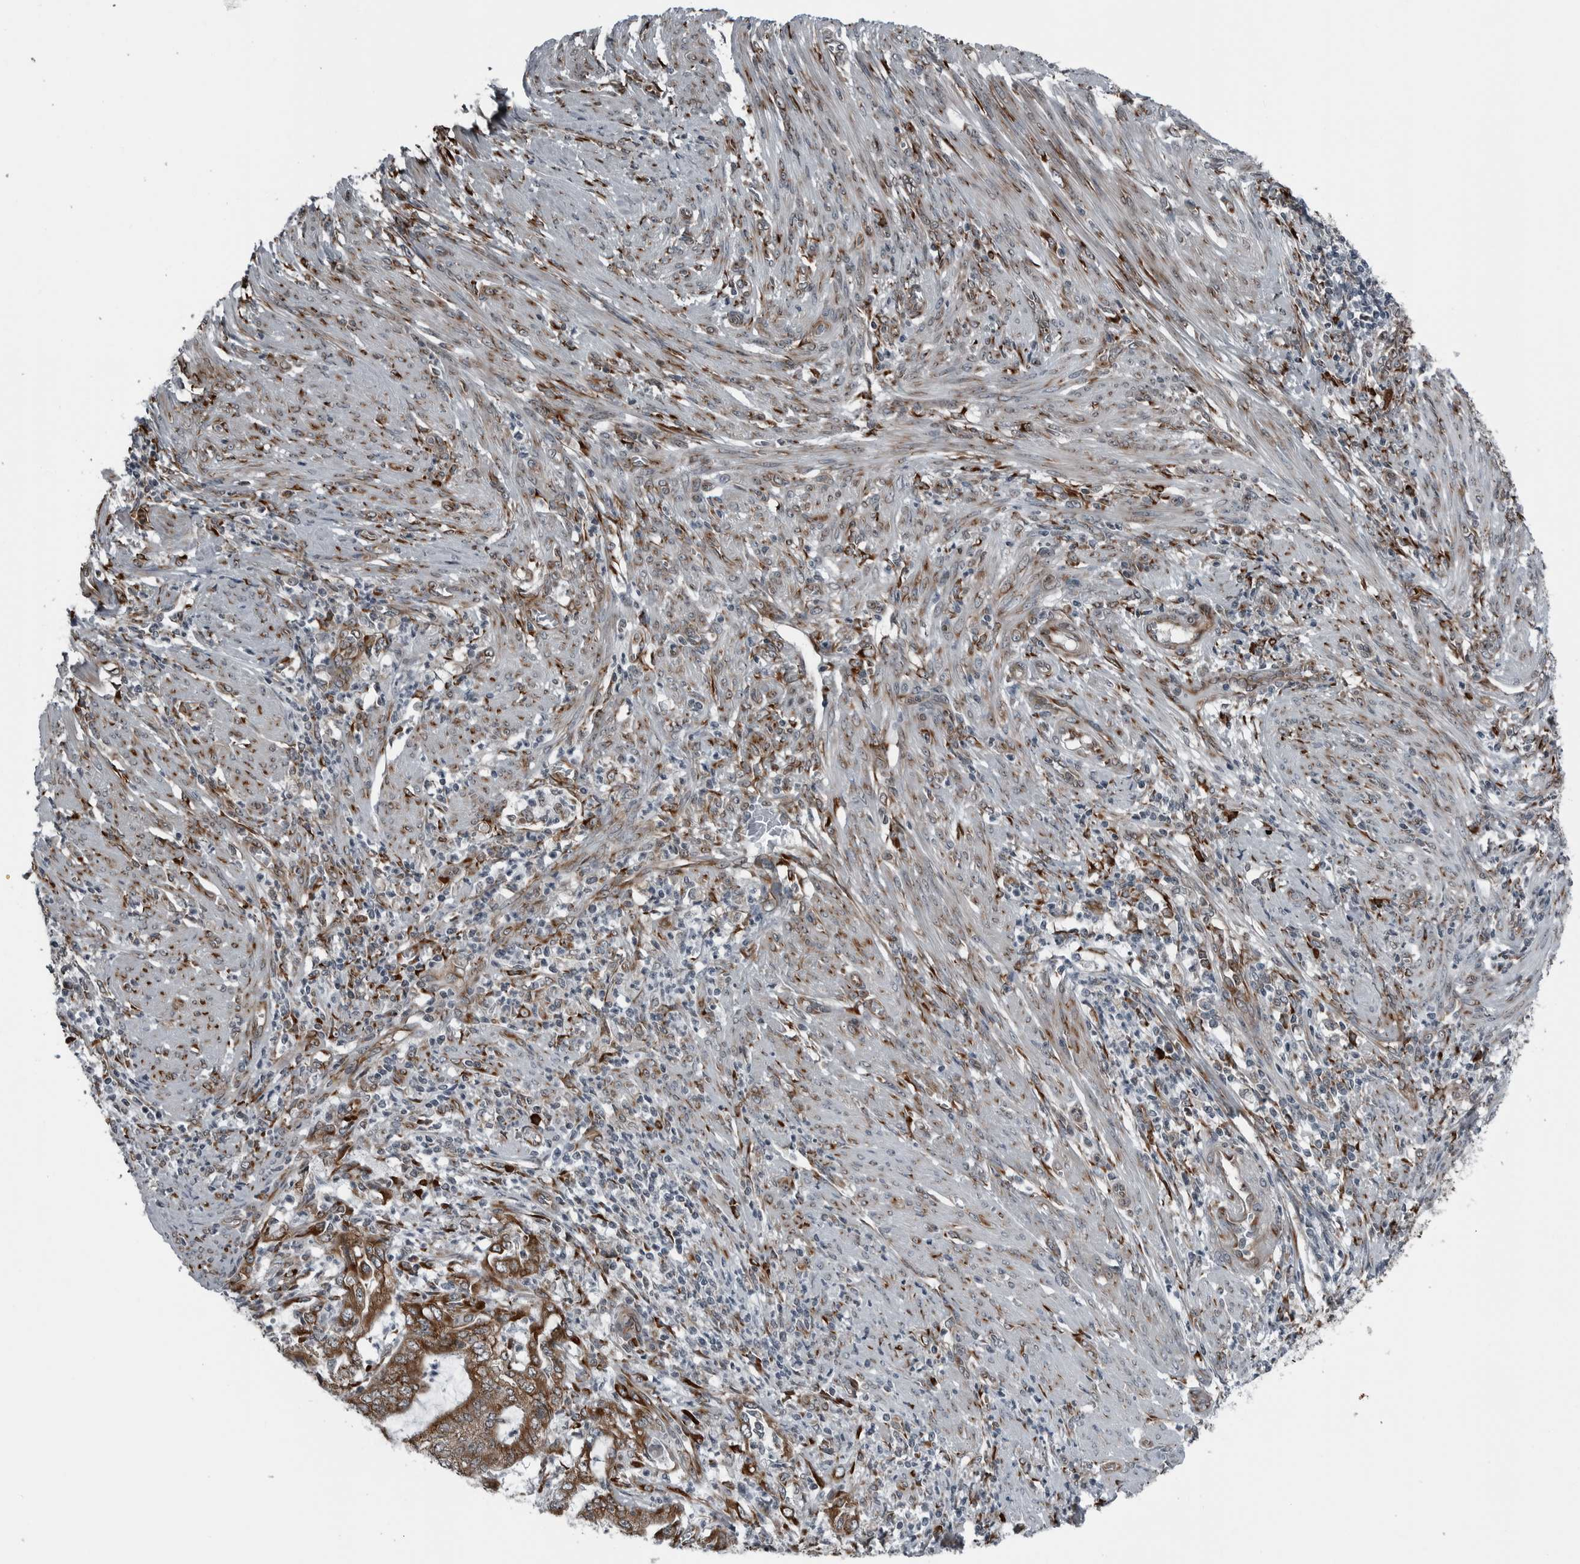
{"staining": {"intensity": "moderate", "quantity": ">75%", "location": "cytoplasmic/membranous"}, "tissue": "endometrial cancer", "cell_type": "Tumor cells", "image_type": "cancer", "snomed": [{"axis": "morphology", "description": "Adenocarcinoma, NOS"}, {"axis": "topography", "description": "Endometrium"}], "caption": "The photomicrograph reveals staining of endometrial cancer, revealing moderate cytoplasmic/membranous protein staining (brown color) within tumor cells.", "gene": "CEP85", "patient": {"sex": "female", "age": 51}}